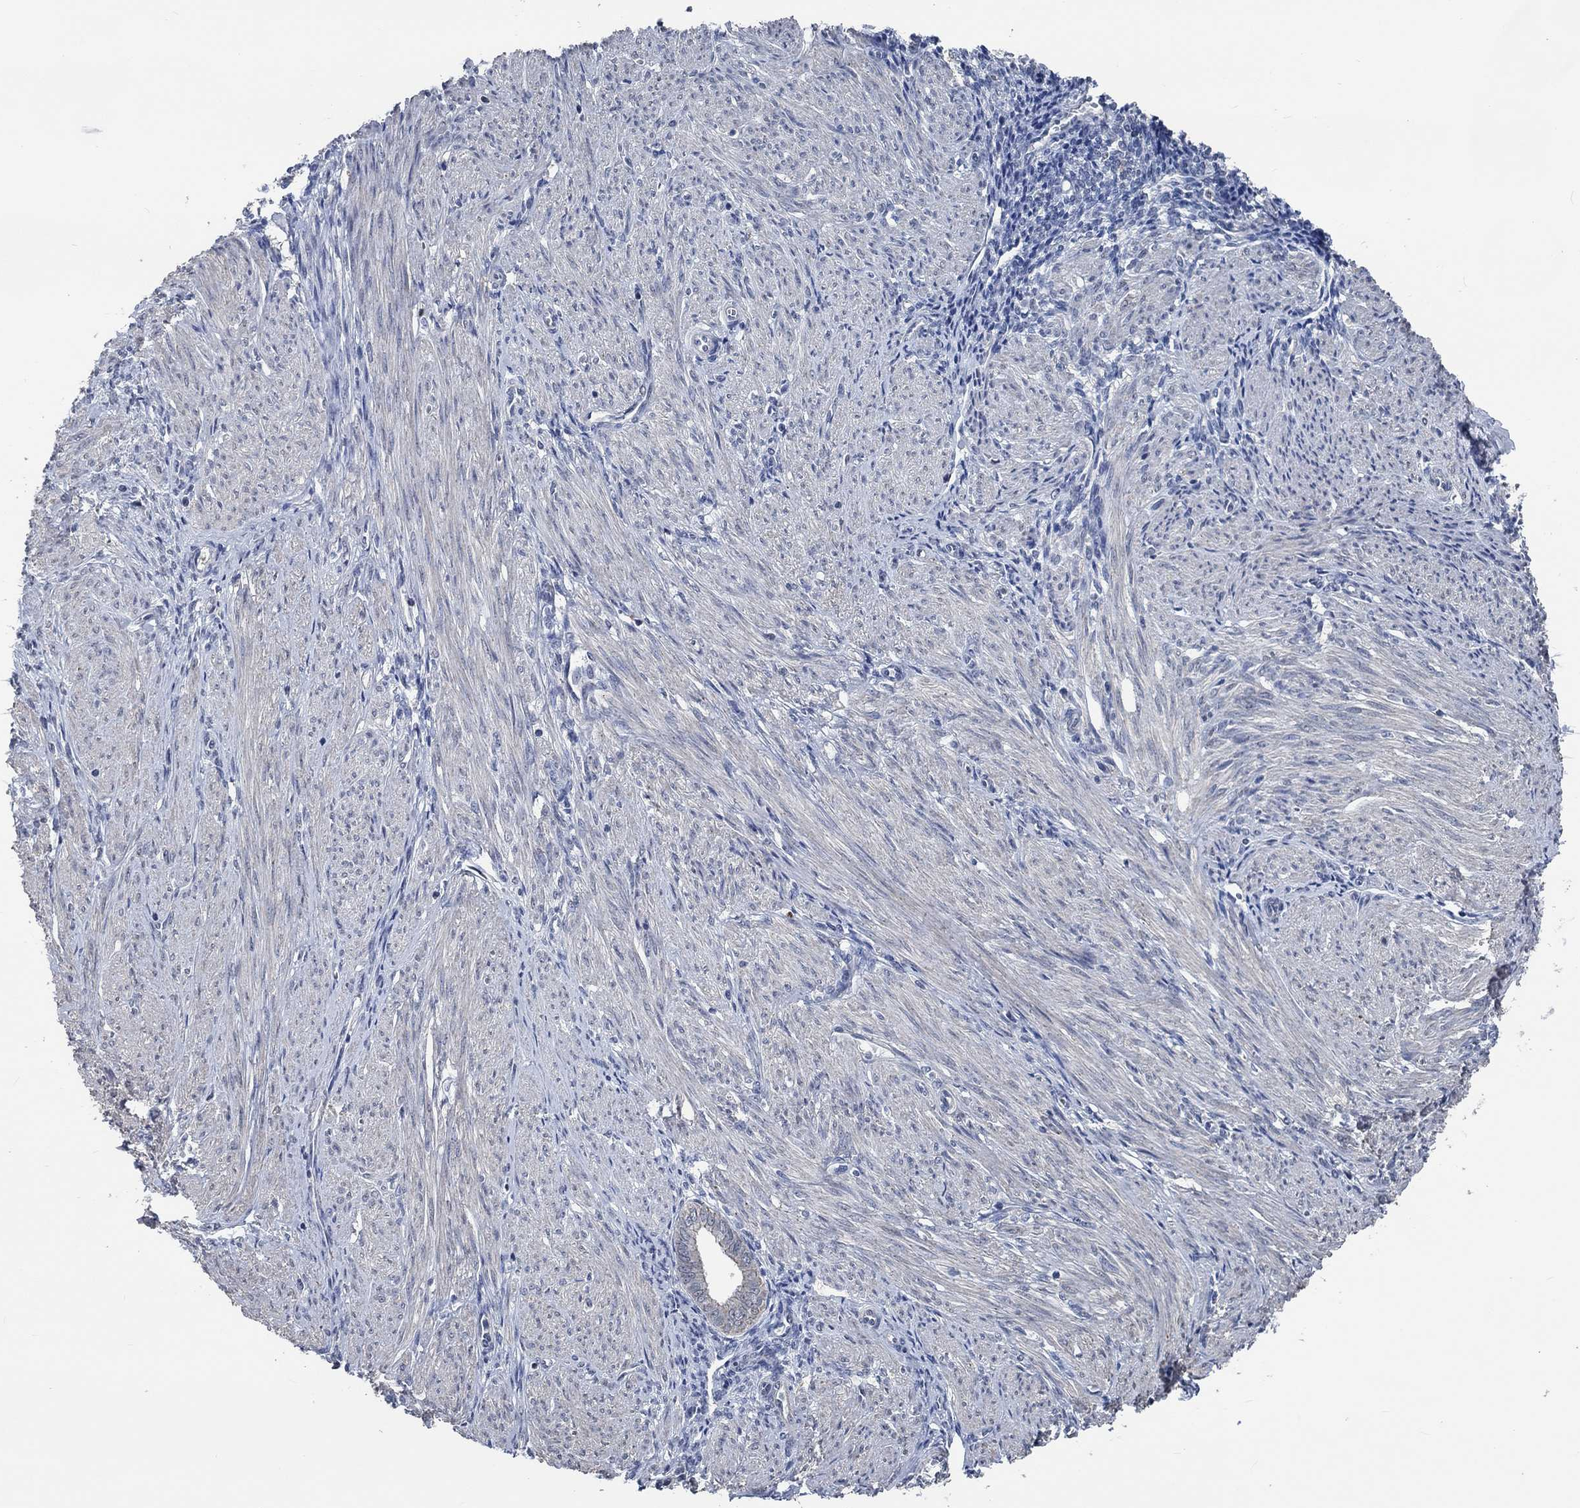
{"staining": {"intensity": "negative", "quantity": "none", "location": "none"}, "tissue": "endometrium", "cell_type": "Cells in endometrial stroma", "image_type": "normal", "snomed": [{"axis": "morphology", "description": "Normal tissue, NOS"}, {"axis": "topography", "description": "Endometrium"}], "caption": "Cells in endometrial stroma are negative for protein expression in benign human endometrium.", "gene": "OBSCN", "patient": {"sex": "female", "age": 37}}